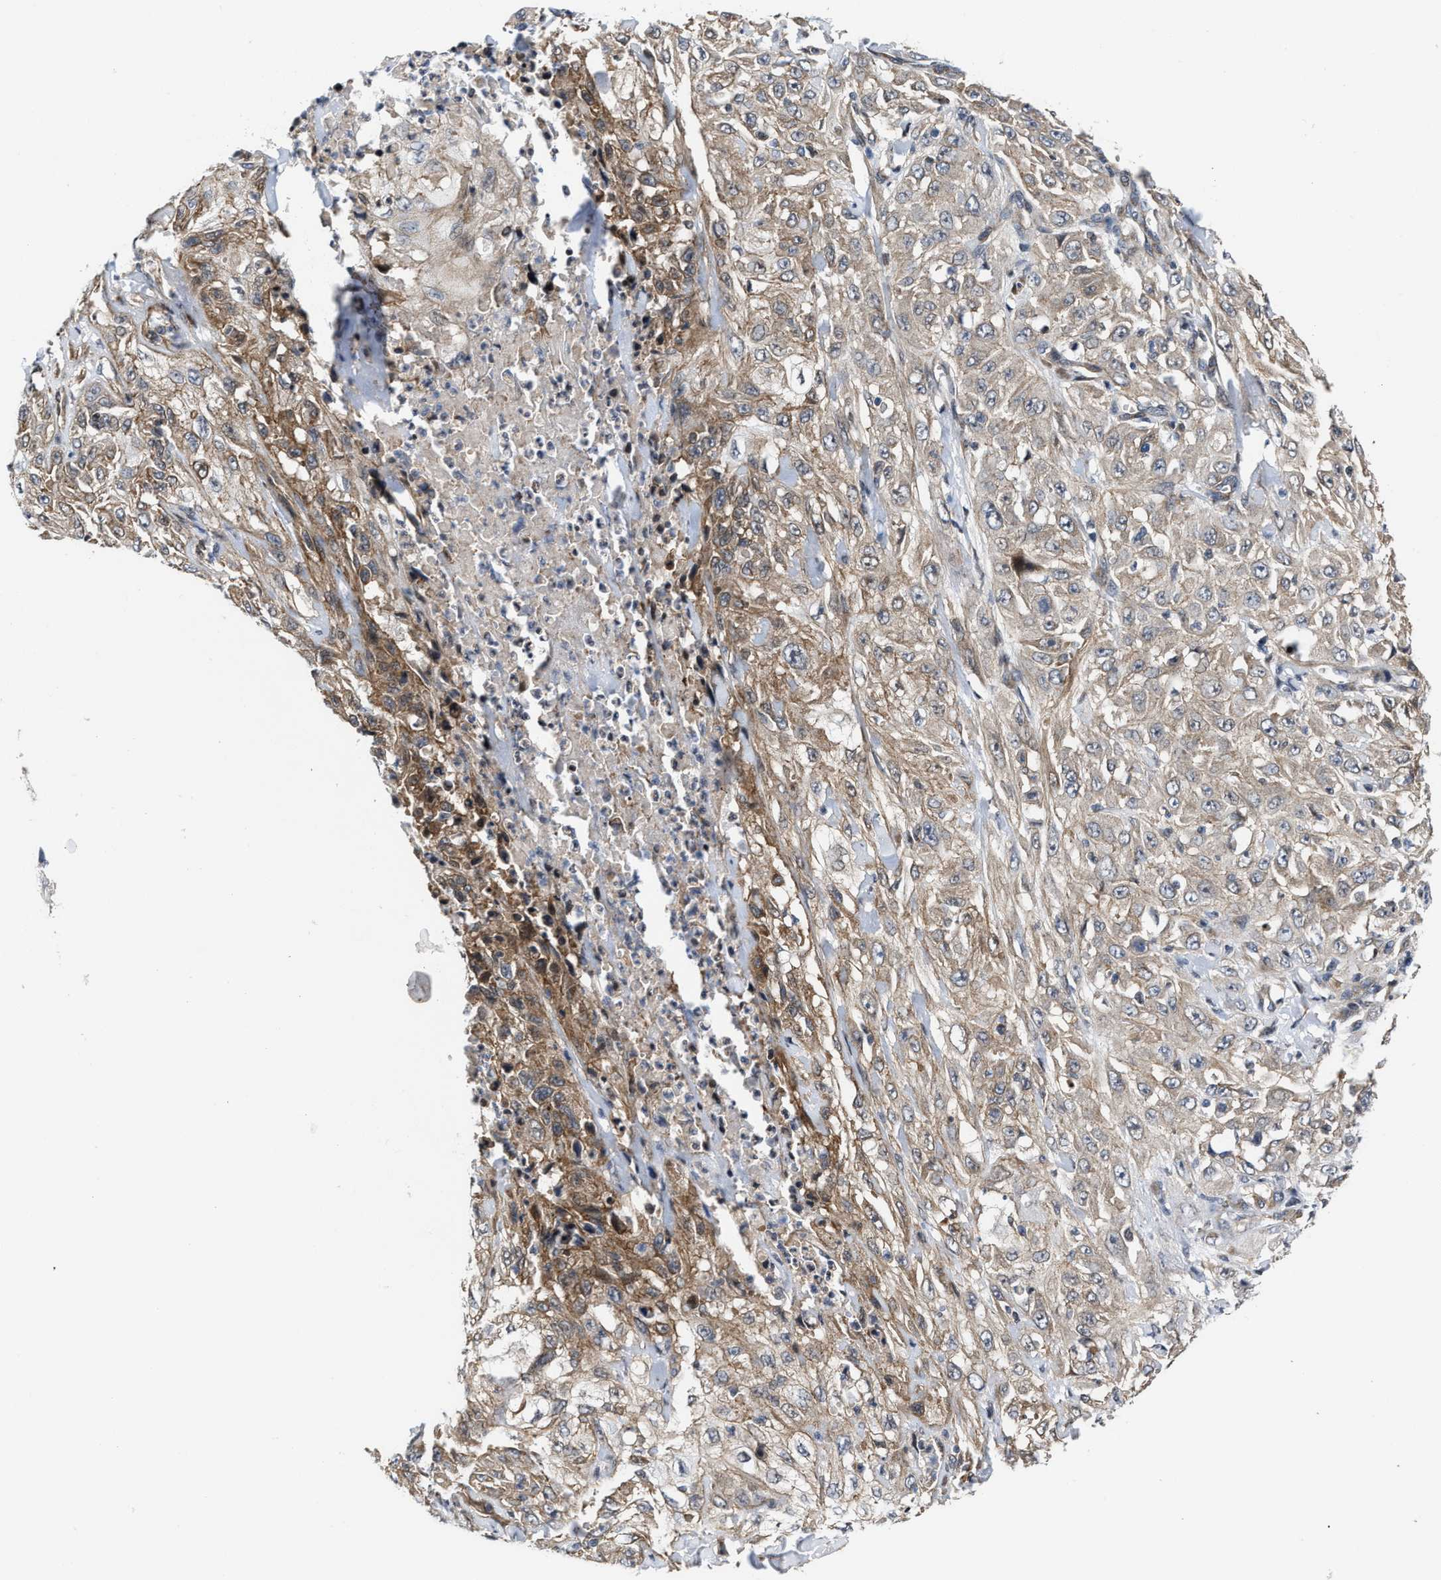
{"staining": {"intensity": "moderate", "quantity": "25%-75%", "location": "cytoplasmic/membranous"}, "tissue": "skin cancer", "cell_type": "Tumor cells", "image_type": "cancer", "snomed": [{"axis": "morphology", "description": "Squamous cell carcinoma, NOS"}, {"axis": "morphology", "description": "Squamous cell carcinoma, metastatic, NOS"}, {"axis": "topography", "description": "Skin"}, {"axis": "topography", "description": "Lymph node"}], "caption": "The image exhibits staining of skin squamous cell carcinoma, revealing moderate cytoplasmic/membranous protein expression (brown color) within tumor cells. The staining is performed using DAB brown chromogen to label protein expression. The nuclei are counter-stained blue using hematoxylin.", "gene": "TGFB1I1", "patient": {"sex": "male", "age": 75}}